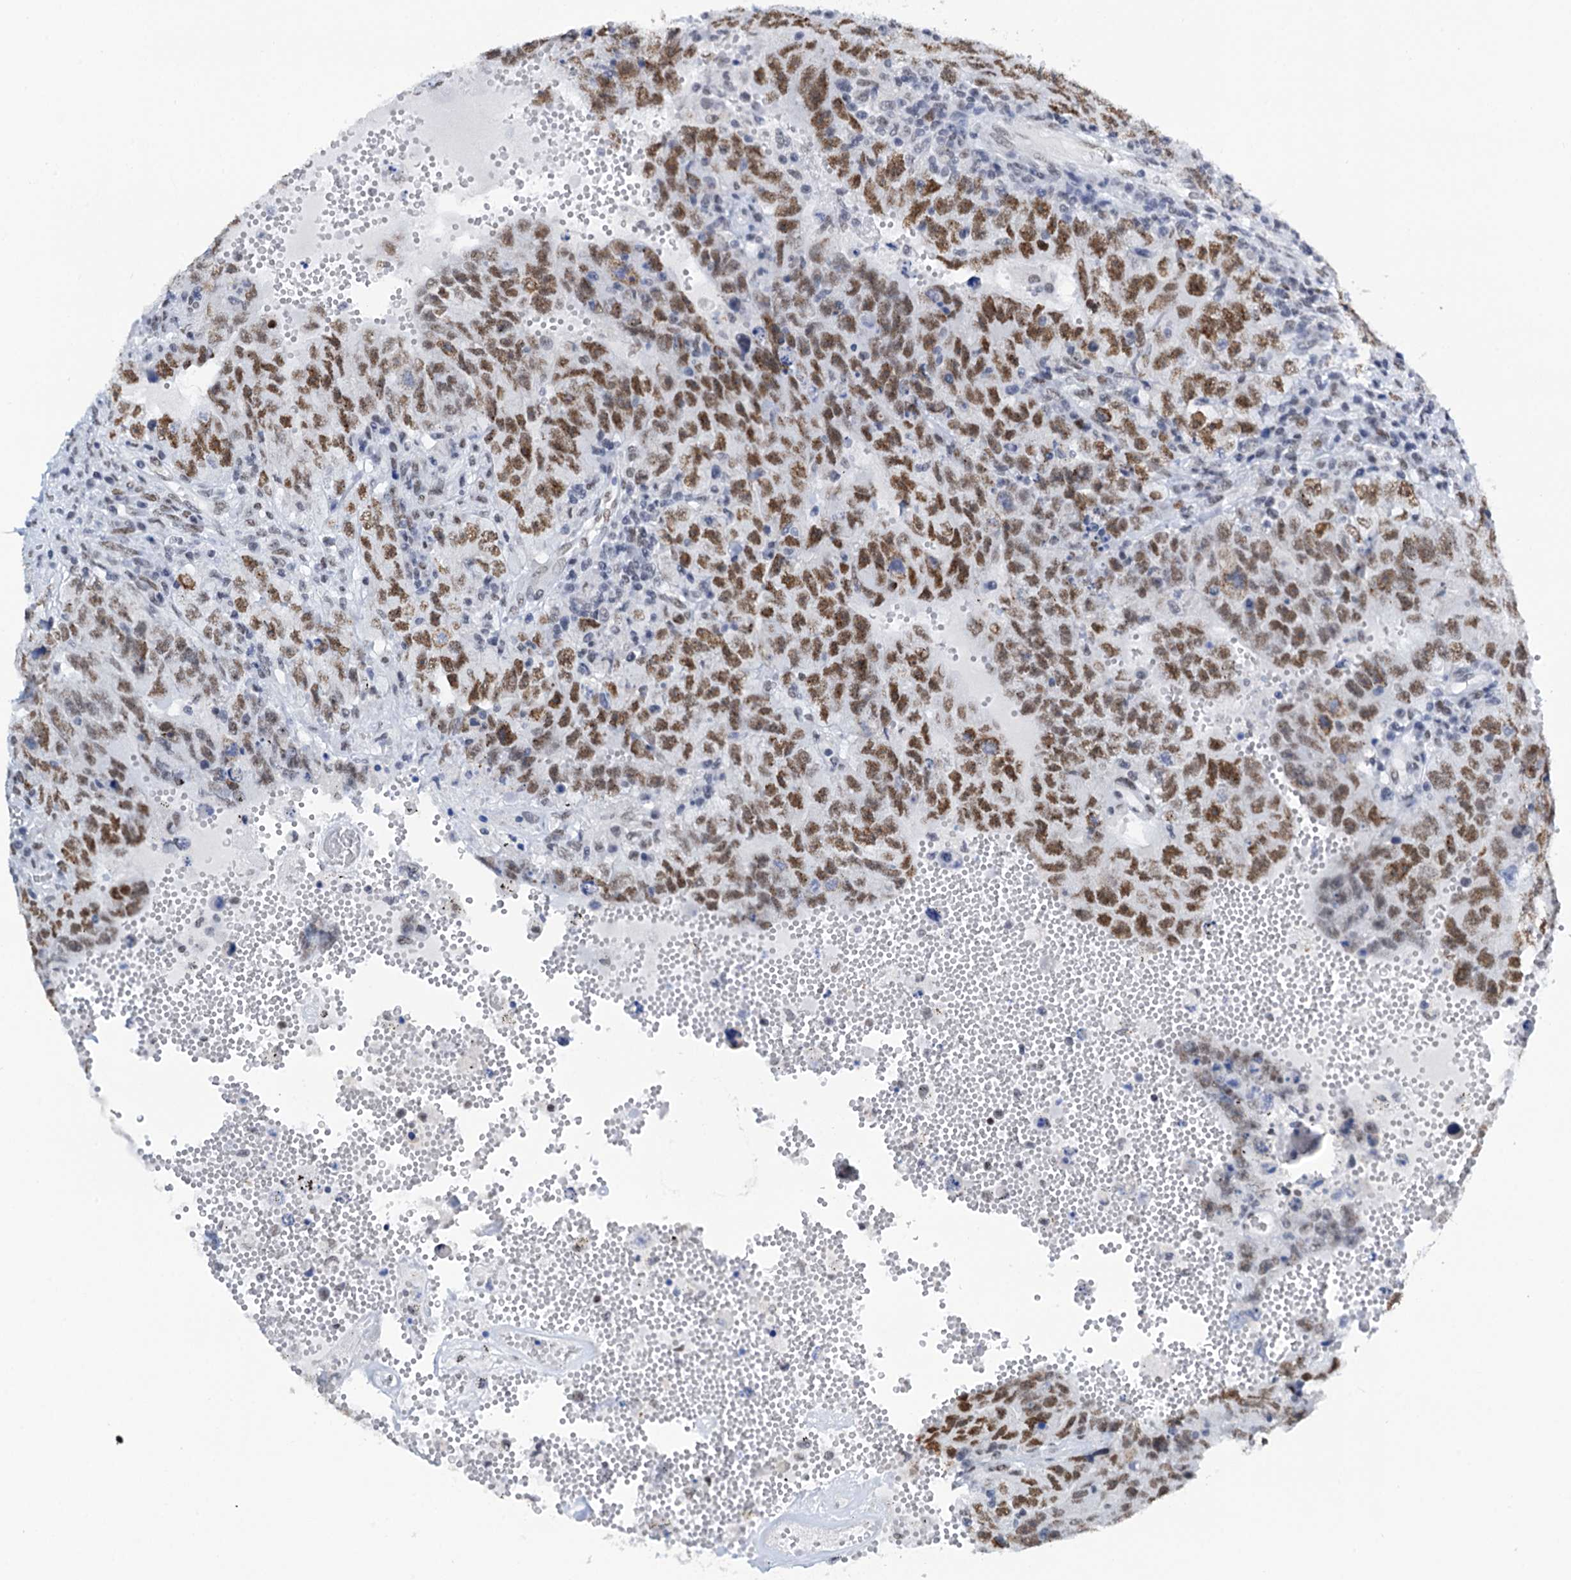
{"staining": {"intensity": "moderate", "quantity": ">75%", "location": "nuclear"}, "tissue": "testis cancer", "cell_type": "Tumor cells", "image_type": "cancer", "snomed": [{"axis": "morphology", "description": "Carcinoma, Embryonal, NOS"}, {"axis": "topography", "description": "Testis"}], "caption": "Testis embryonal carcinoma tissue demonstrates moderate nuclear expression in approximately >75% of tumor cells The staining was performed using DAB, with brown indicating positive protein expression. Nuclei are stained blue with hematoxylin.", "gene": "SLTM", "patient": {"sex": "male", "age": 26}}